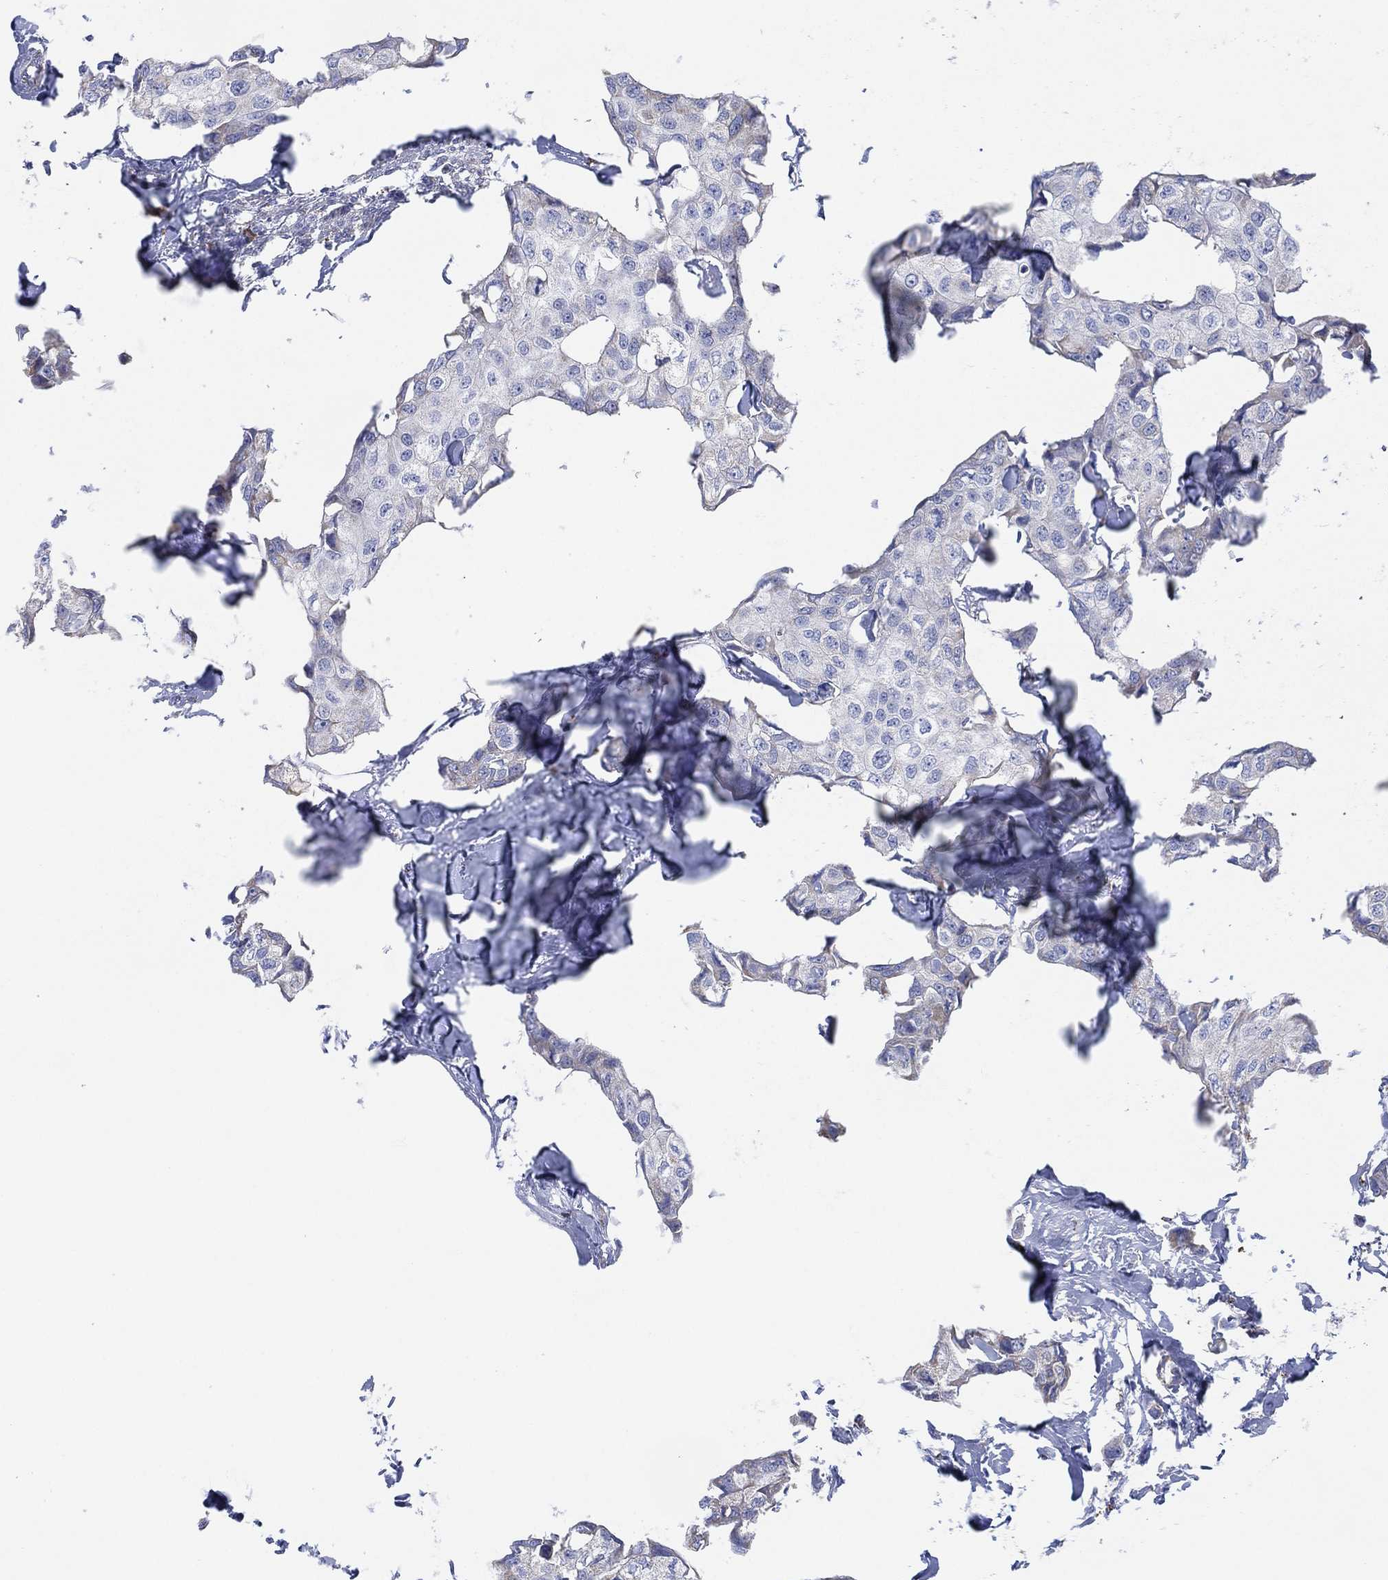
{"staining": {"intensity": "negative", "quantity": "none", "location": "none"}, "tissue": "breast cancer", "cell_type": "Tumor cells", "image_type": "cancer", "snomed": [{"axis": "morphology", "description": "Duct carcinoma"}, {"axis": "topography", "description": "Breast"}], "caption": "A high-resolution image shows IHC staining of breast cancer (intraductal carcinoma), which demonstrates no significant positivity in tumor cells.", "gene": "CFTR", "patient": {"sex": "female", "age": 80}}